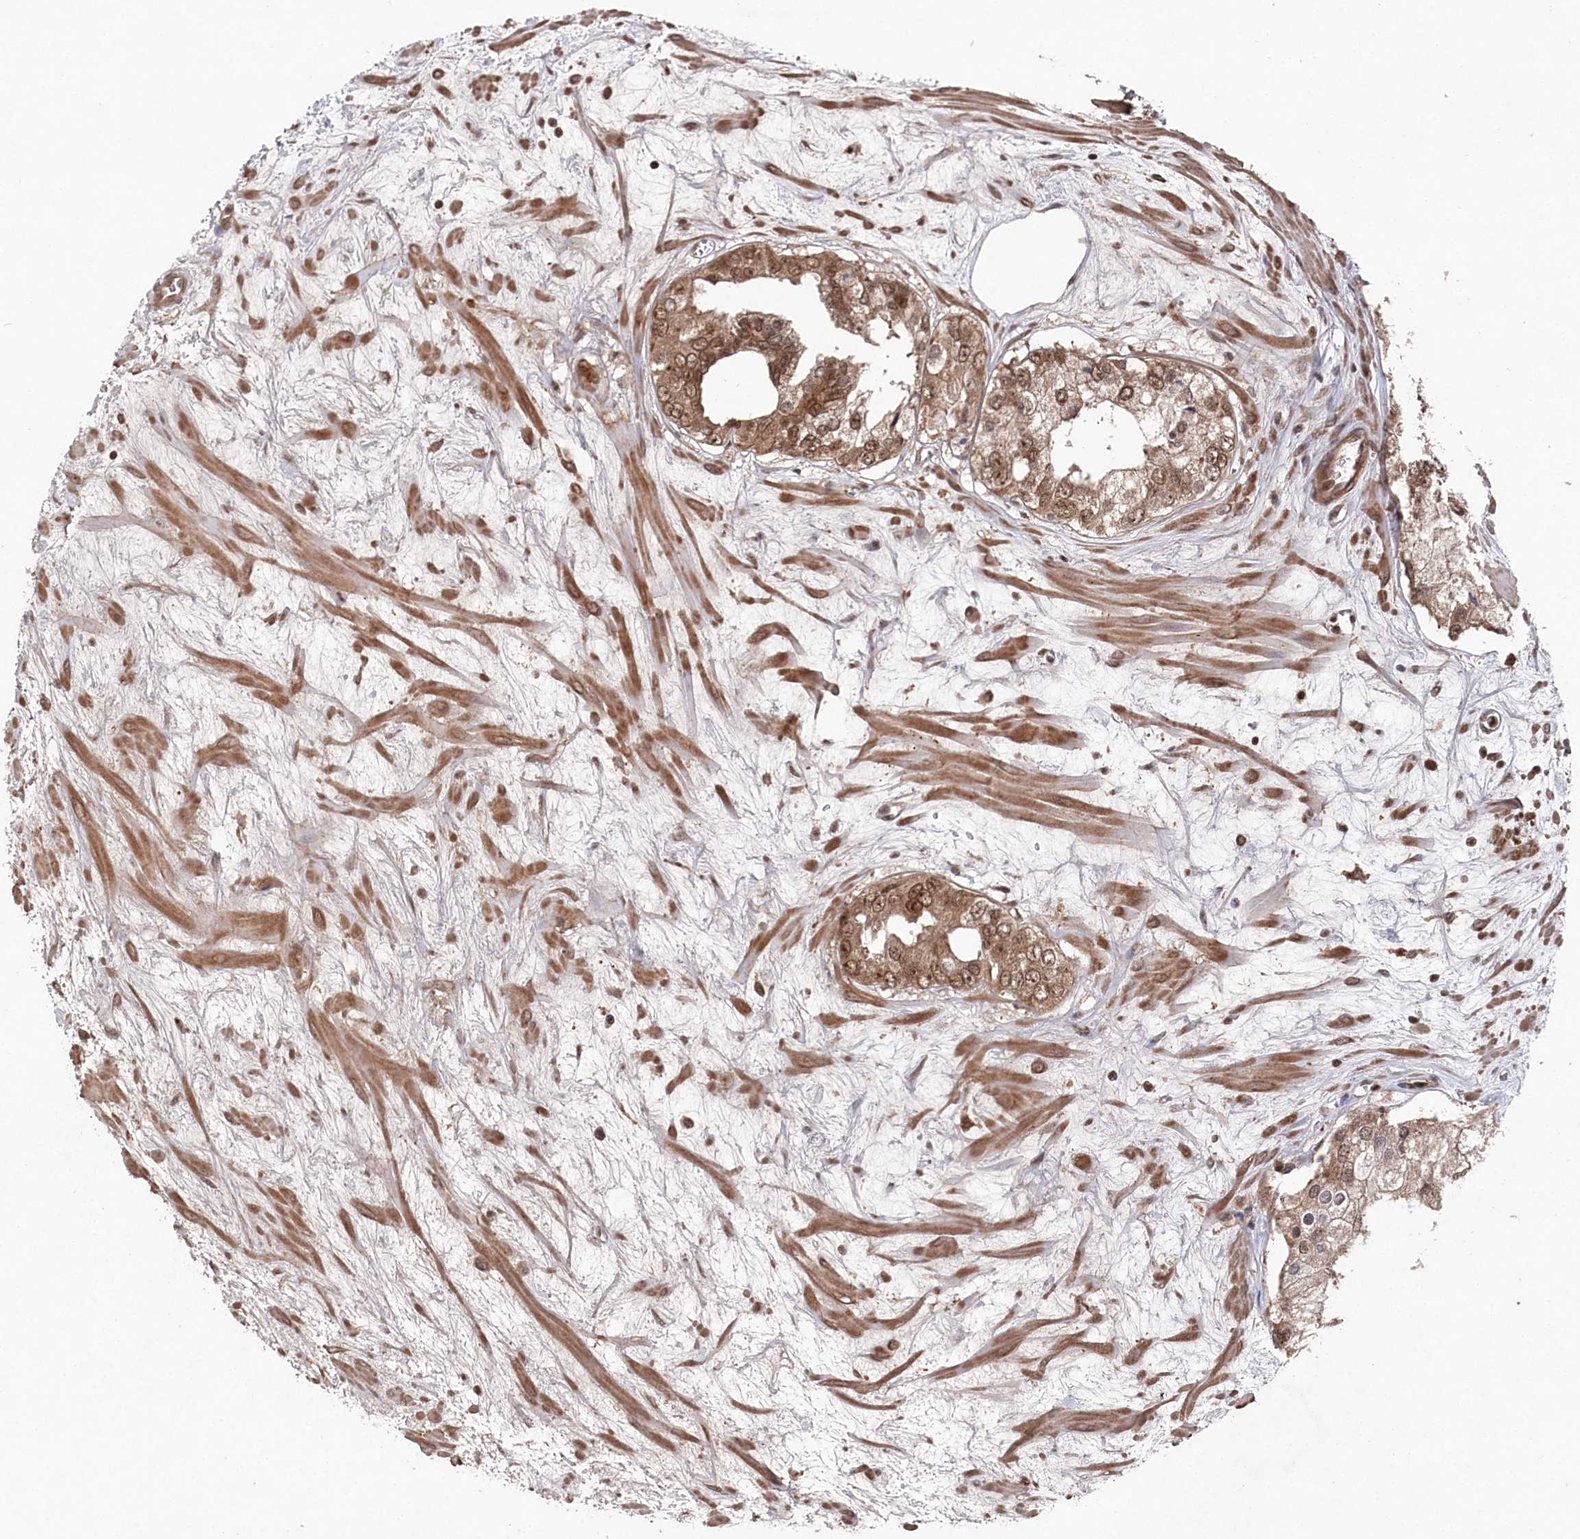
{"staining": {"intensity": "moderate", "quantity": ">75%", "location": "cytoplasmic/membranous,nuclear"}, "tissue": "prostate cancer", "cell_type": "Tumor cells", "image_type": "cancer", "snomed": [{"axis": "morphology", "description": "Adenocarcinoma, High grade"}, {"axis": "topography", "description": "Prostate"}], "caption": "Prostate cancer (adenocarcinoma (high-grade)) was stained to show a protein in brown. There is medium levels of moderate cytoplasmic/membranous and nuclear expression in approximately >75% of tumor cells.", "gene": "BORCS7", "patient": {"sex": "male", "age": 66}}